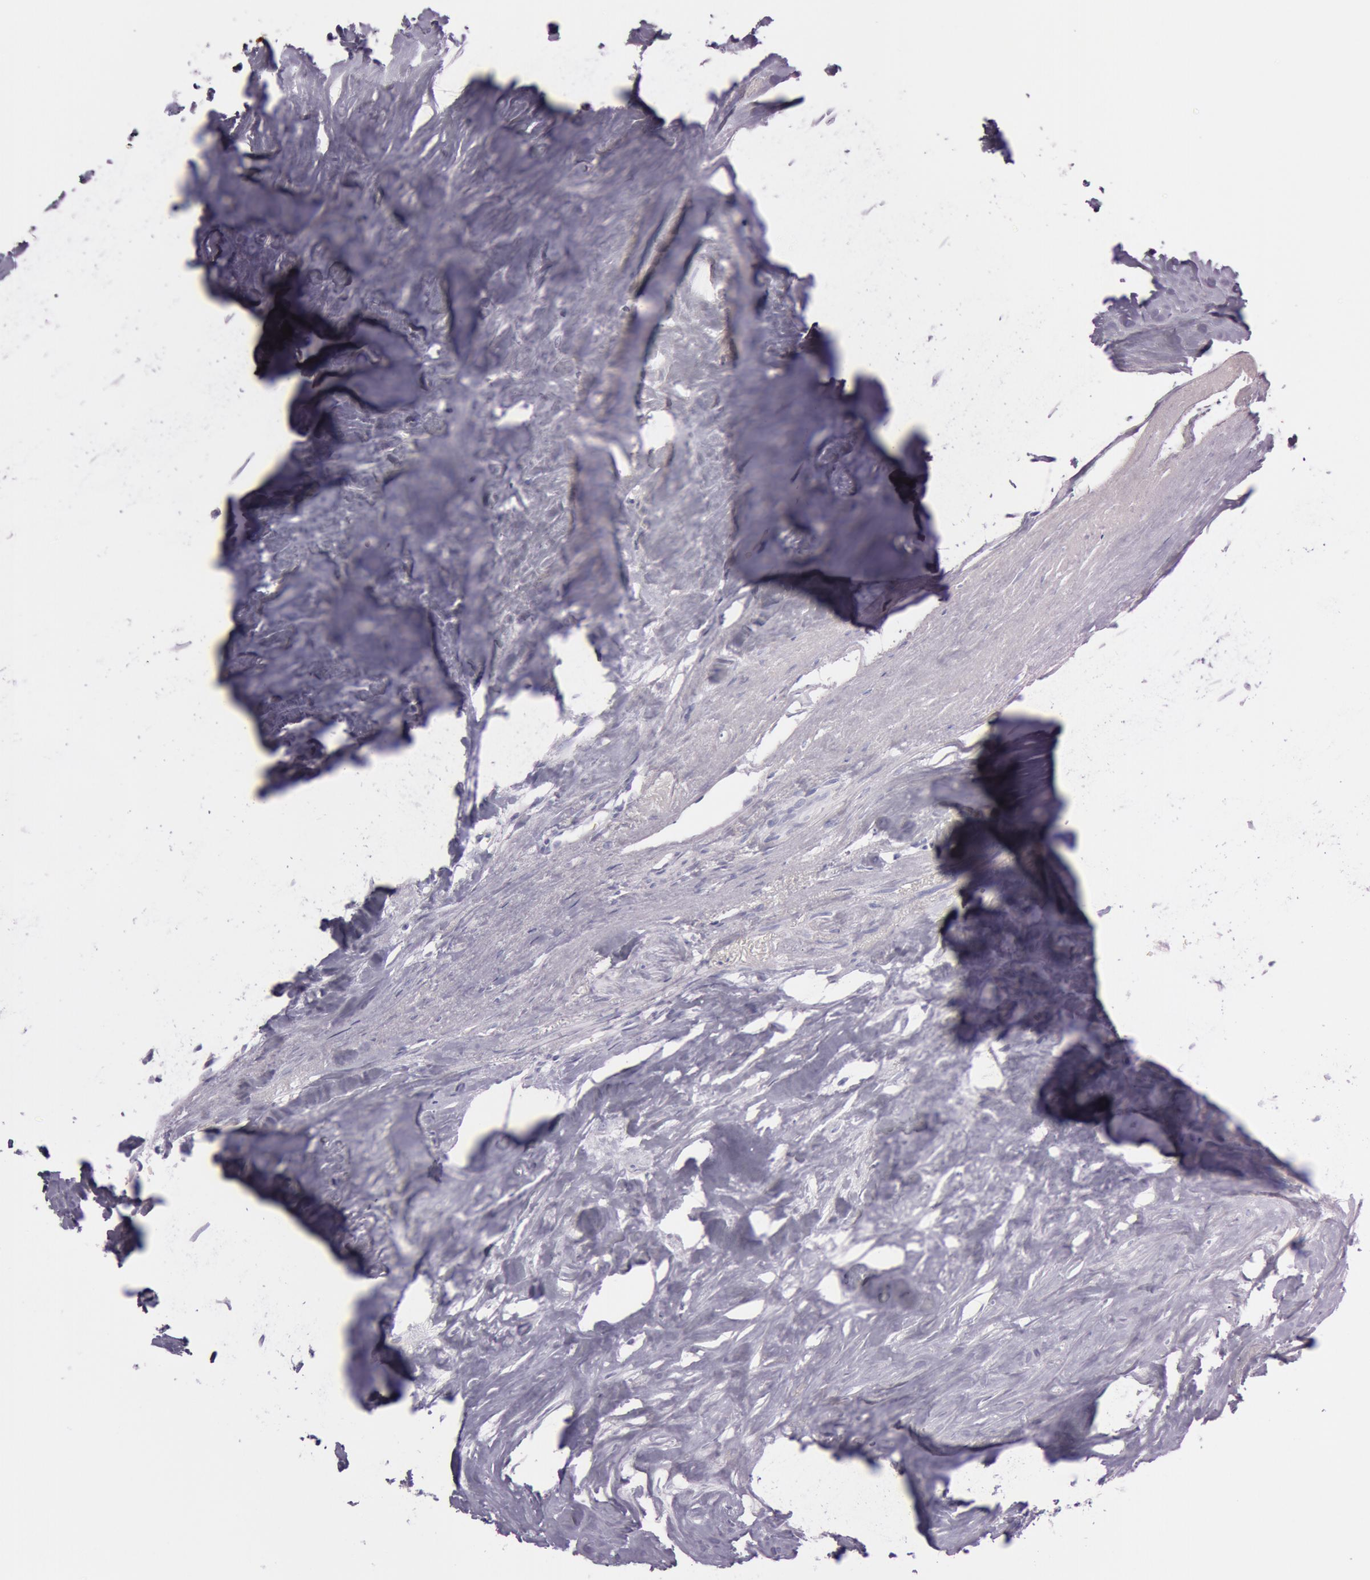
{"staining": {"intensity": "negative", "quantity": "none", "location": "none"}, "tissue": "carcinoid", "cell_type": "Tumor cells", "image_type": "cancer", "snomed": [{"axis": "morphology", "description": "Carcinoid, malignant, NOS"}, {"axis": "topography", "description": "Small intestine"}], "caption": "IHC image of neoplastic tissue: carcinoid stained with DAB reveals no significant protein expression in tumor cells.", "gene": "S100A7", "patient": {"sex": "male", "age": 63}}